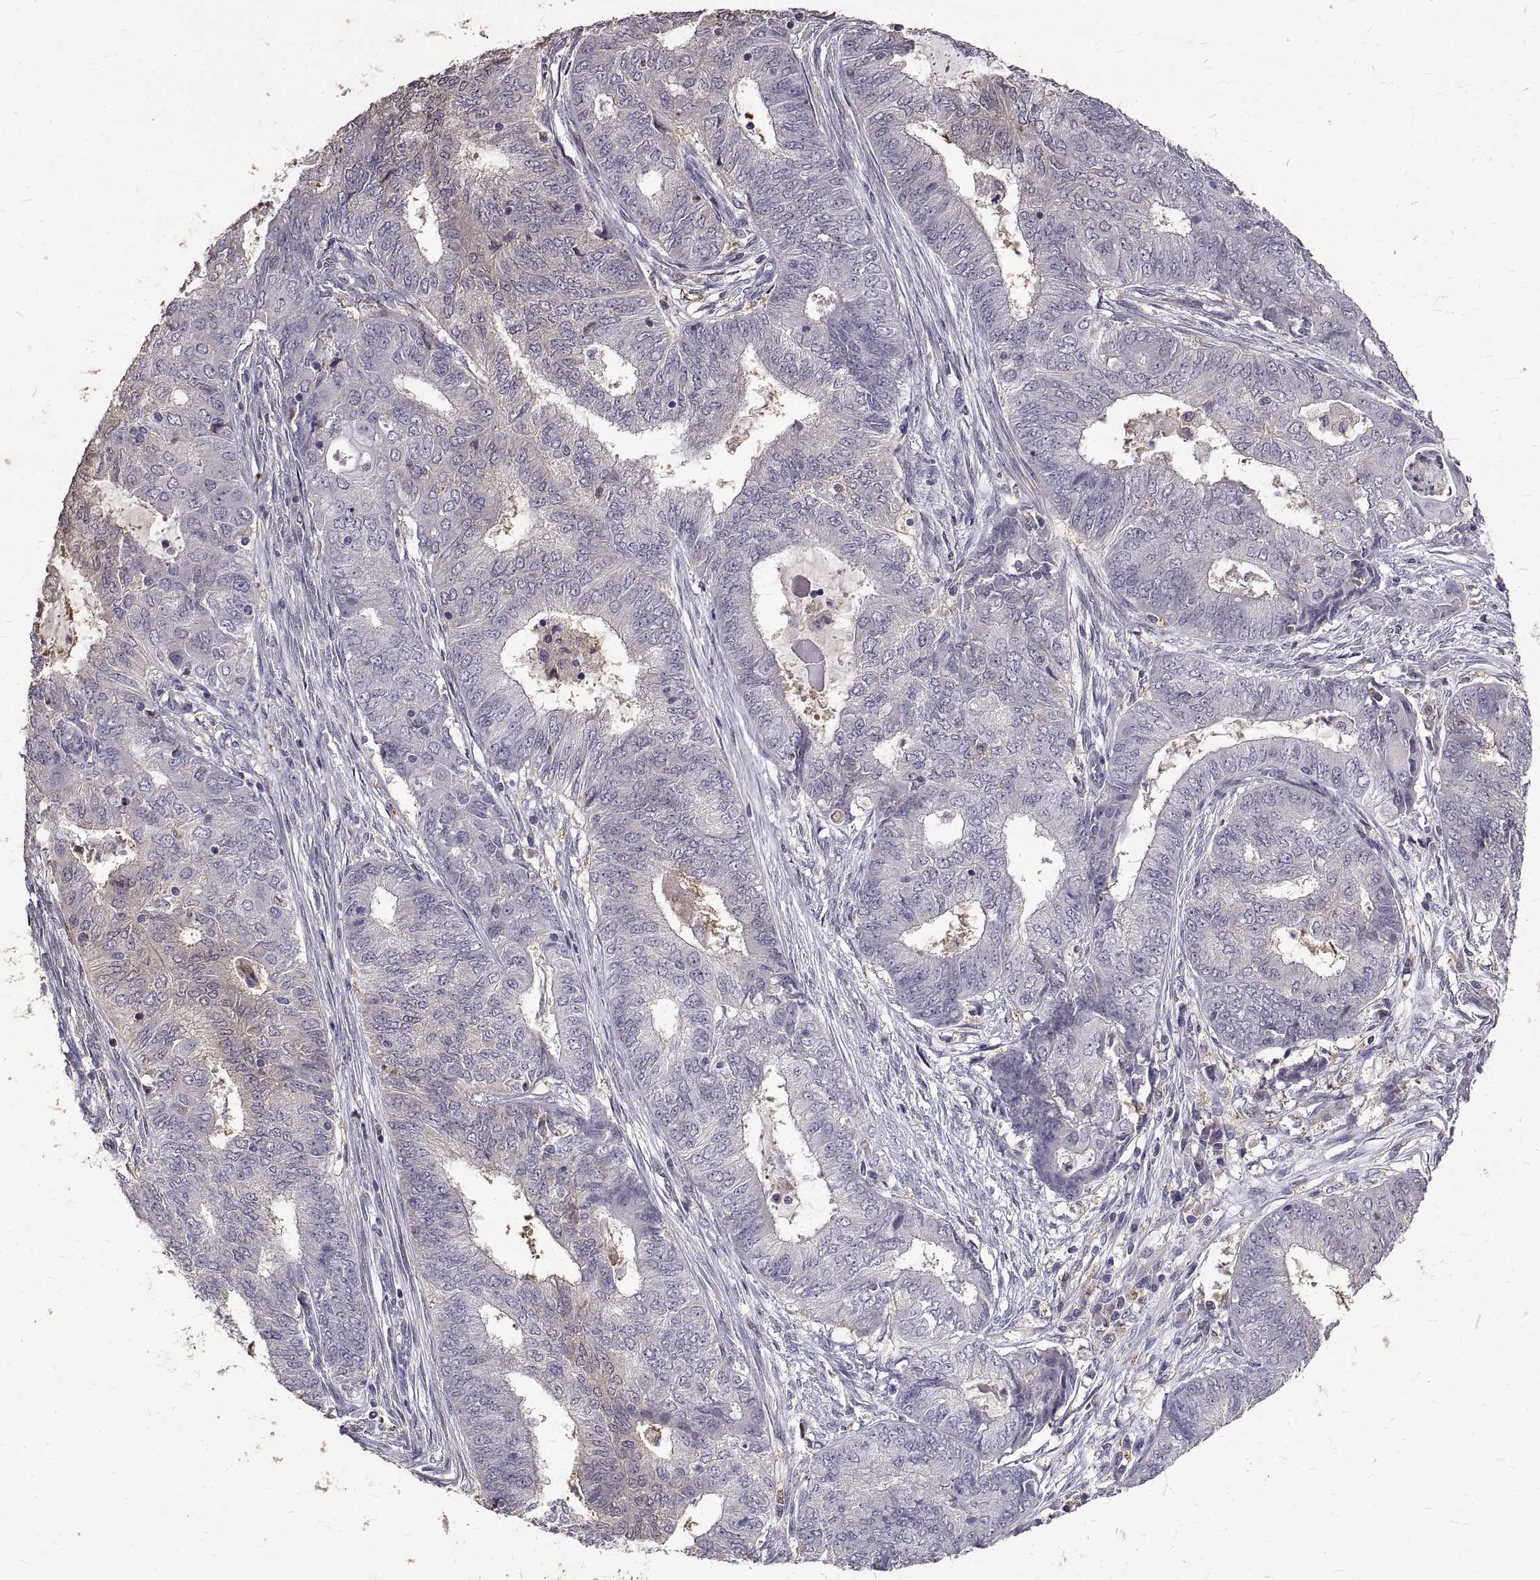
{"staining": {"intensity": "negative", "quantity": "none", "location": "none"}, "tissue": "endometrial cancer", "cell_type": "Tumor cells", "image_type": "cancer", "snomed": [{"axis": "morphology", "description": "Adenocarcinoma, NOS"}, {"axis": "topography", "description": "Endometrium"}], "caption": "Immunohistochemistry (IHC) histopathology image of human endometrial adenocarcinoma stained for a protein (brown), which reveals no expression in tumor cells.", "gene": "PEA15", "patient": {"sex": "female", "age": 62}}